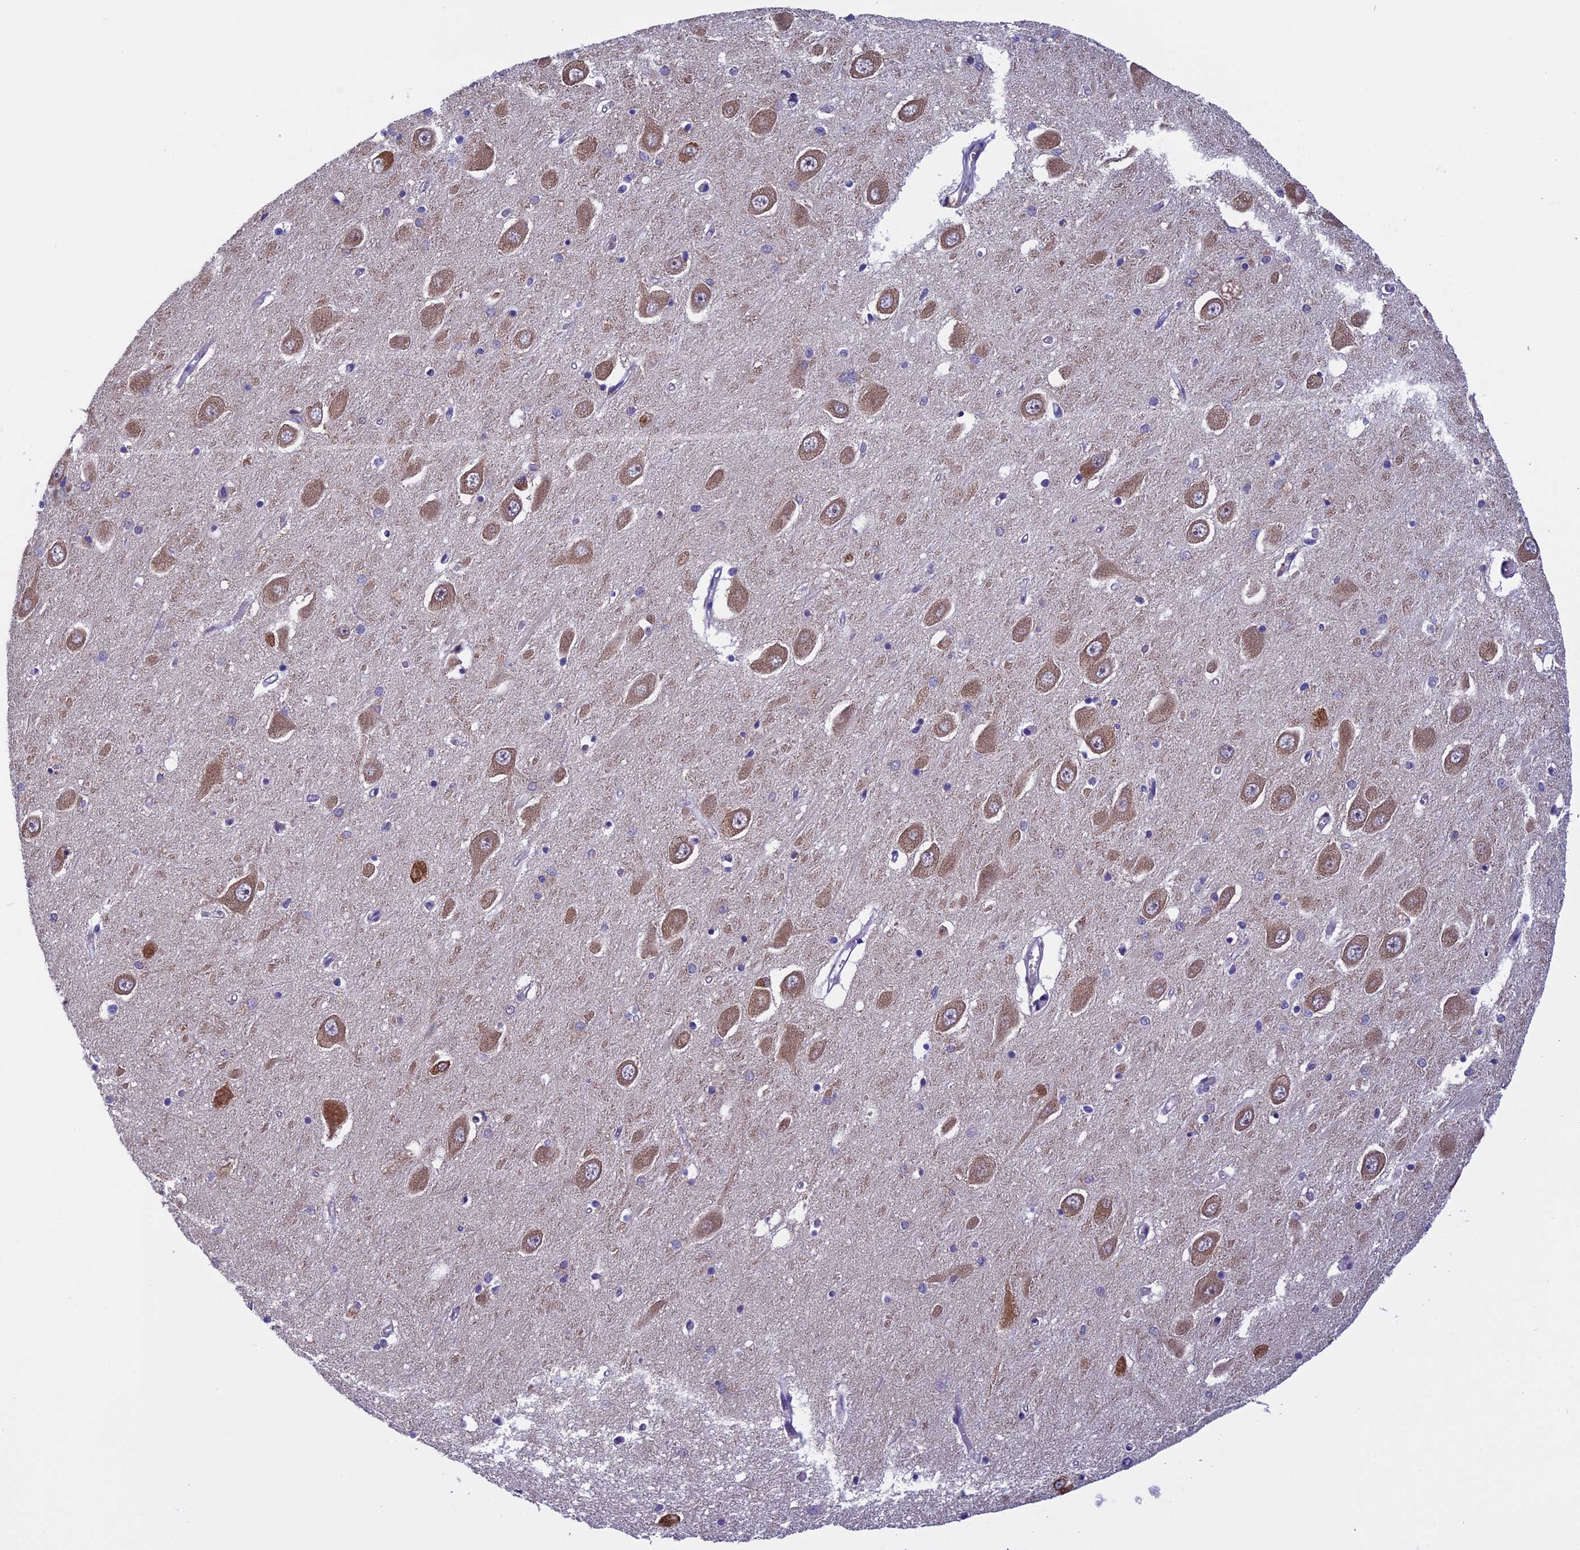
{"staining": {"intensity": "weak", "quantity": "<25%", "location": "cytoplasmic/membranous"}, "tissue": "hippocampus", "cell_type": "Glial cells", "image_type": "normal", "snomed": [{"axis": "morphology", "description": "Normal tissue, NOS"}, {"axis": "topography", "description": "Hippocampus"}], "caption": "Hippocampus stained for a protein using immunohistochemistry (IHC) demonstrates no staining glial cells.", "gene": "ZNF317", "patient": {"sex": "male", "age": 70}}